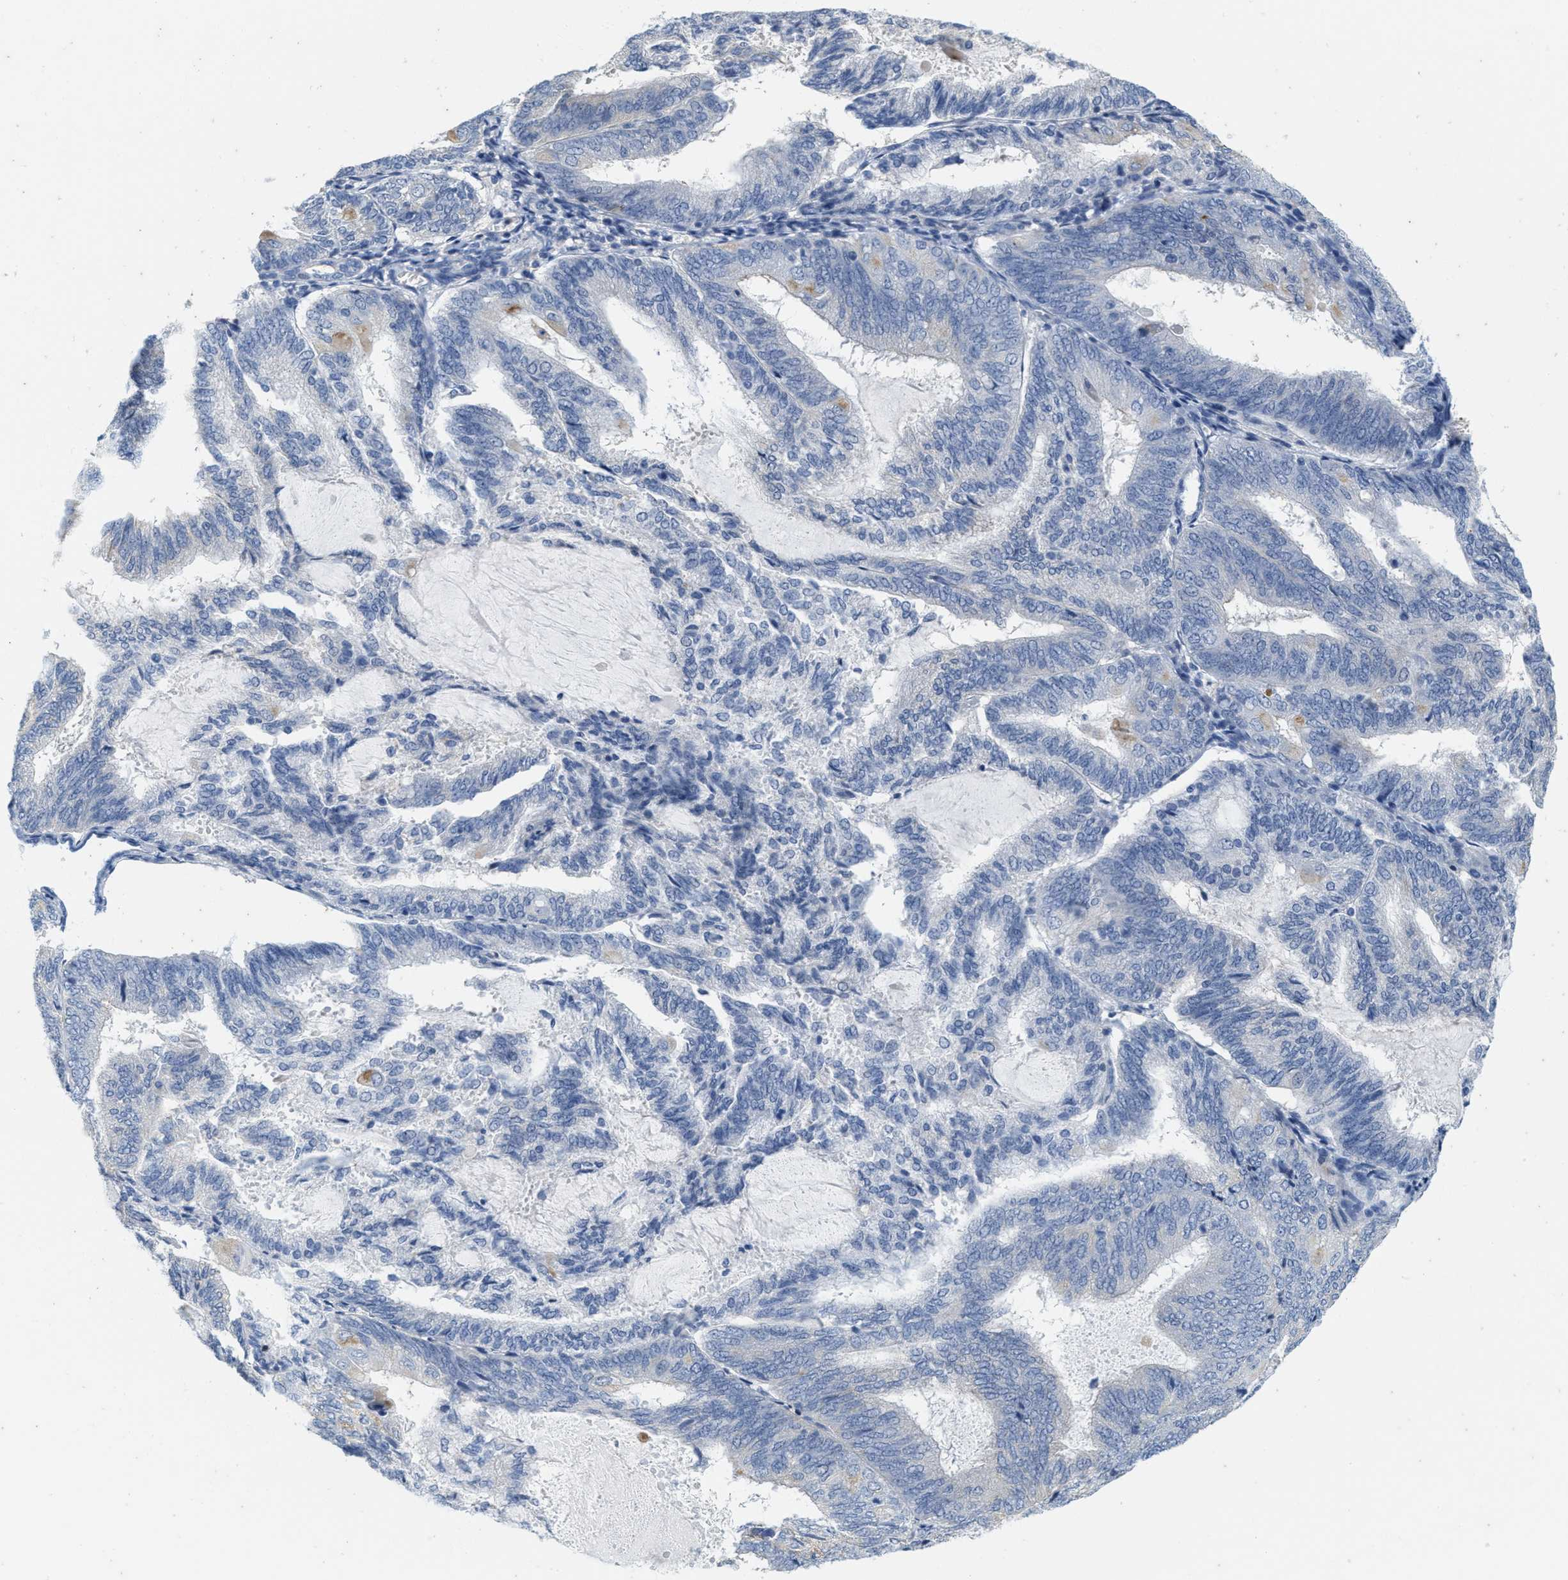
{"staining": {"intensity": "weak", "quantity": "<25%", "location": "cytoplasmic/membranous"}, "tissue": "endometrial cancer", "cell_type": "Tumor cells", "image_type": "cancer", "snomed": [{"axis": "morphology", "description": "Adenocarcinoma, NOS"}, {"axis": "topography", "description": "Endometrium"}], "caption": "Photomicrograph shows no protein expression in tumor cells of endometrial adenocarcinoma tissue.", "gene": "ABCB11", "patient": {"sex": "female", "age": 81}}